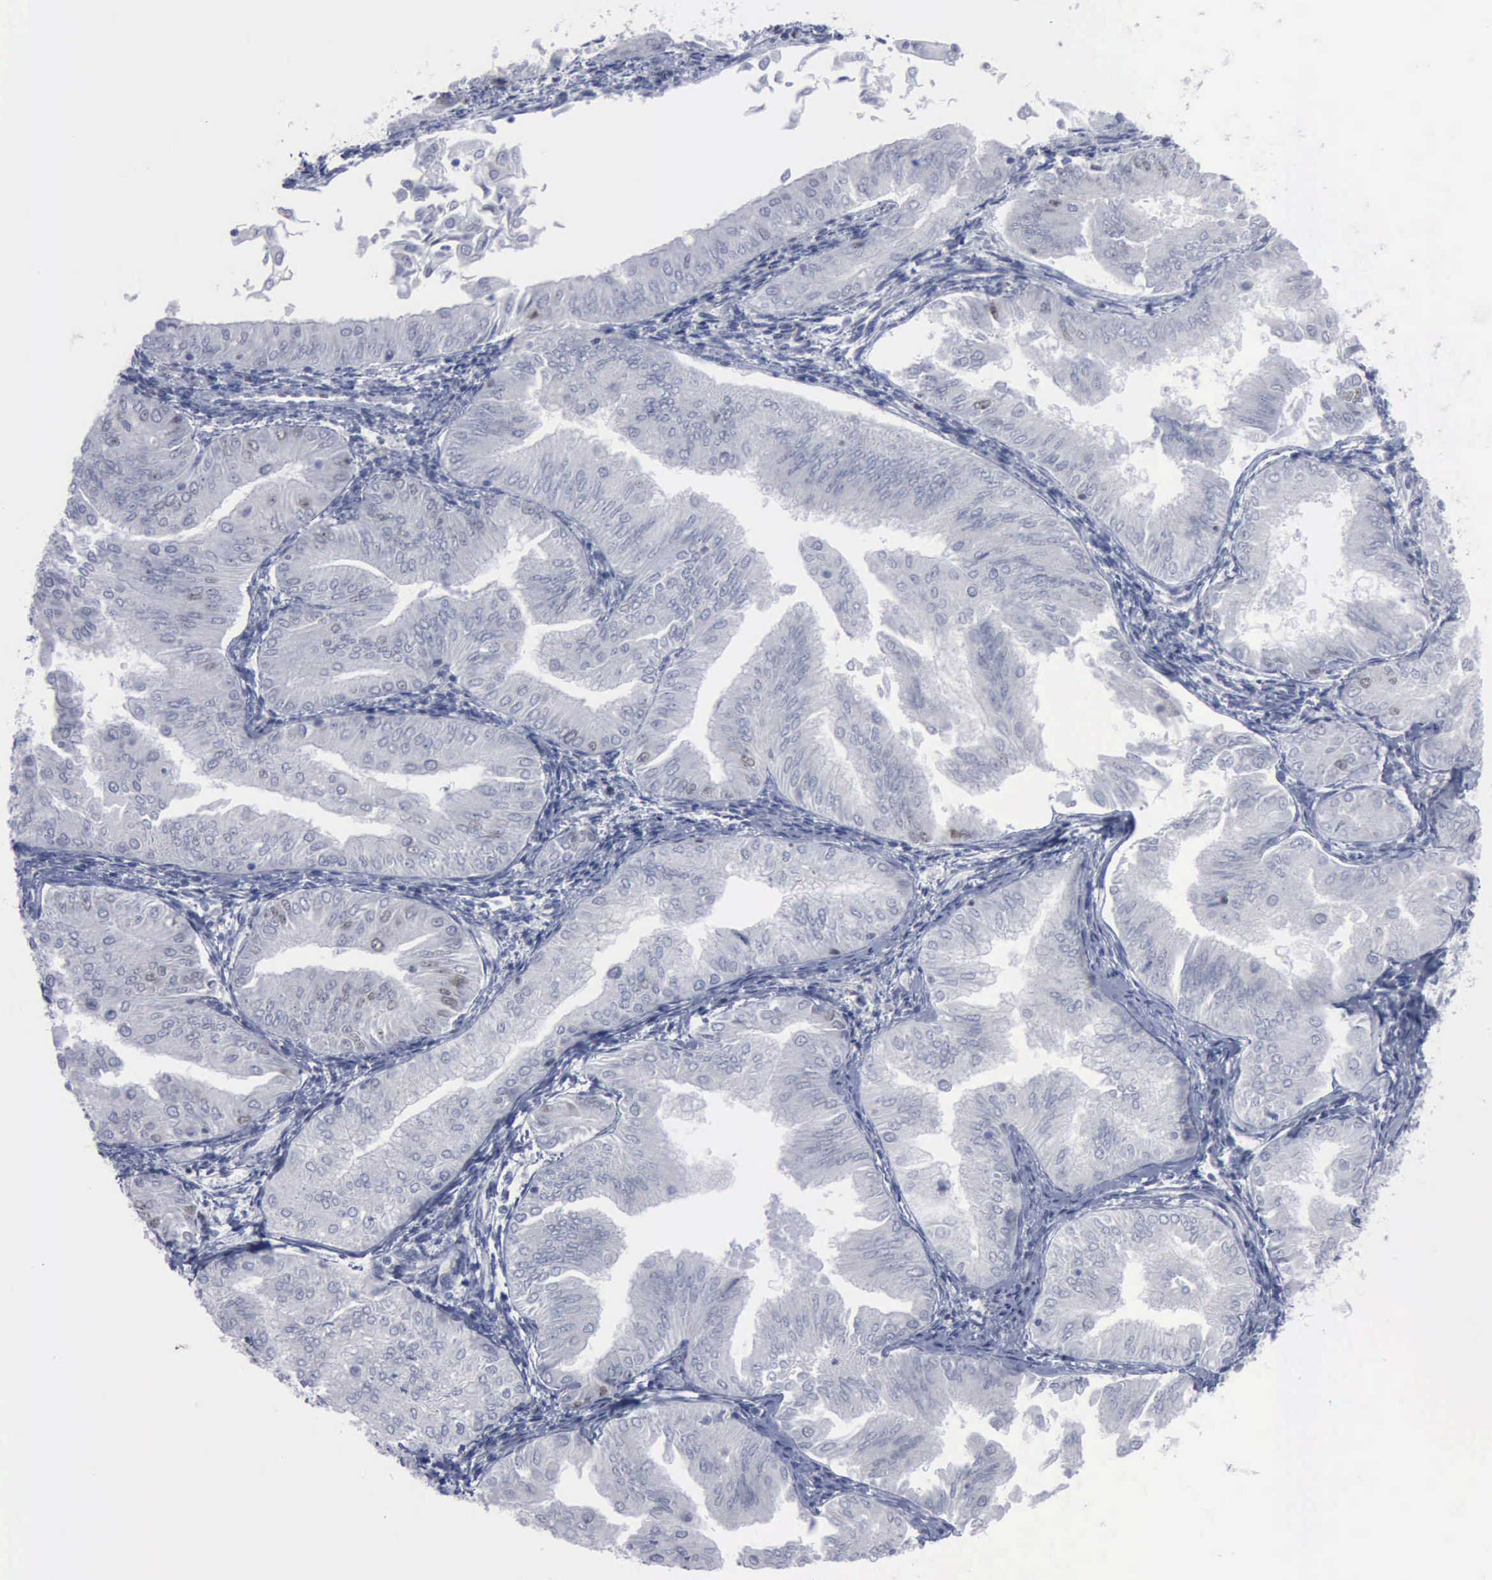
{"staining": {"intensity": "weak", "quantity": "<25%", "location": "nuclear"}, "tissue": "endometrial cancer", "cell_type": "Tumor cells", "image_type": "cancer", "snomed": [{"axis": "morphology", "description": "Adenocarcinoma, NOS"}, {"axis": "topography", "description": "Endometrium"}], "caption": "Immunohistochemical staining of human endometrial adenocarcinoma shows no significant staining in tumor cells.", "gene": "MCM5", "patient": {"sex": "female", "age": 53}}